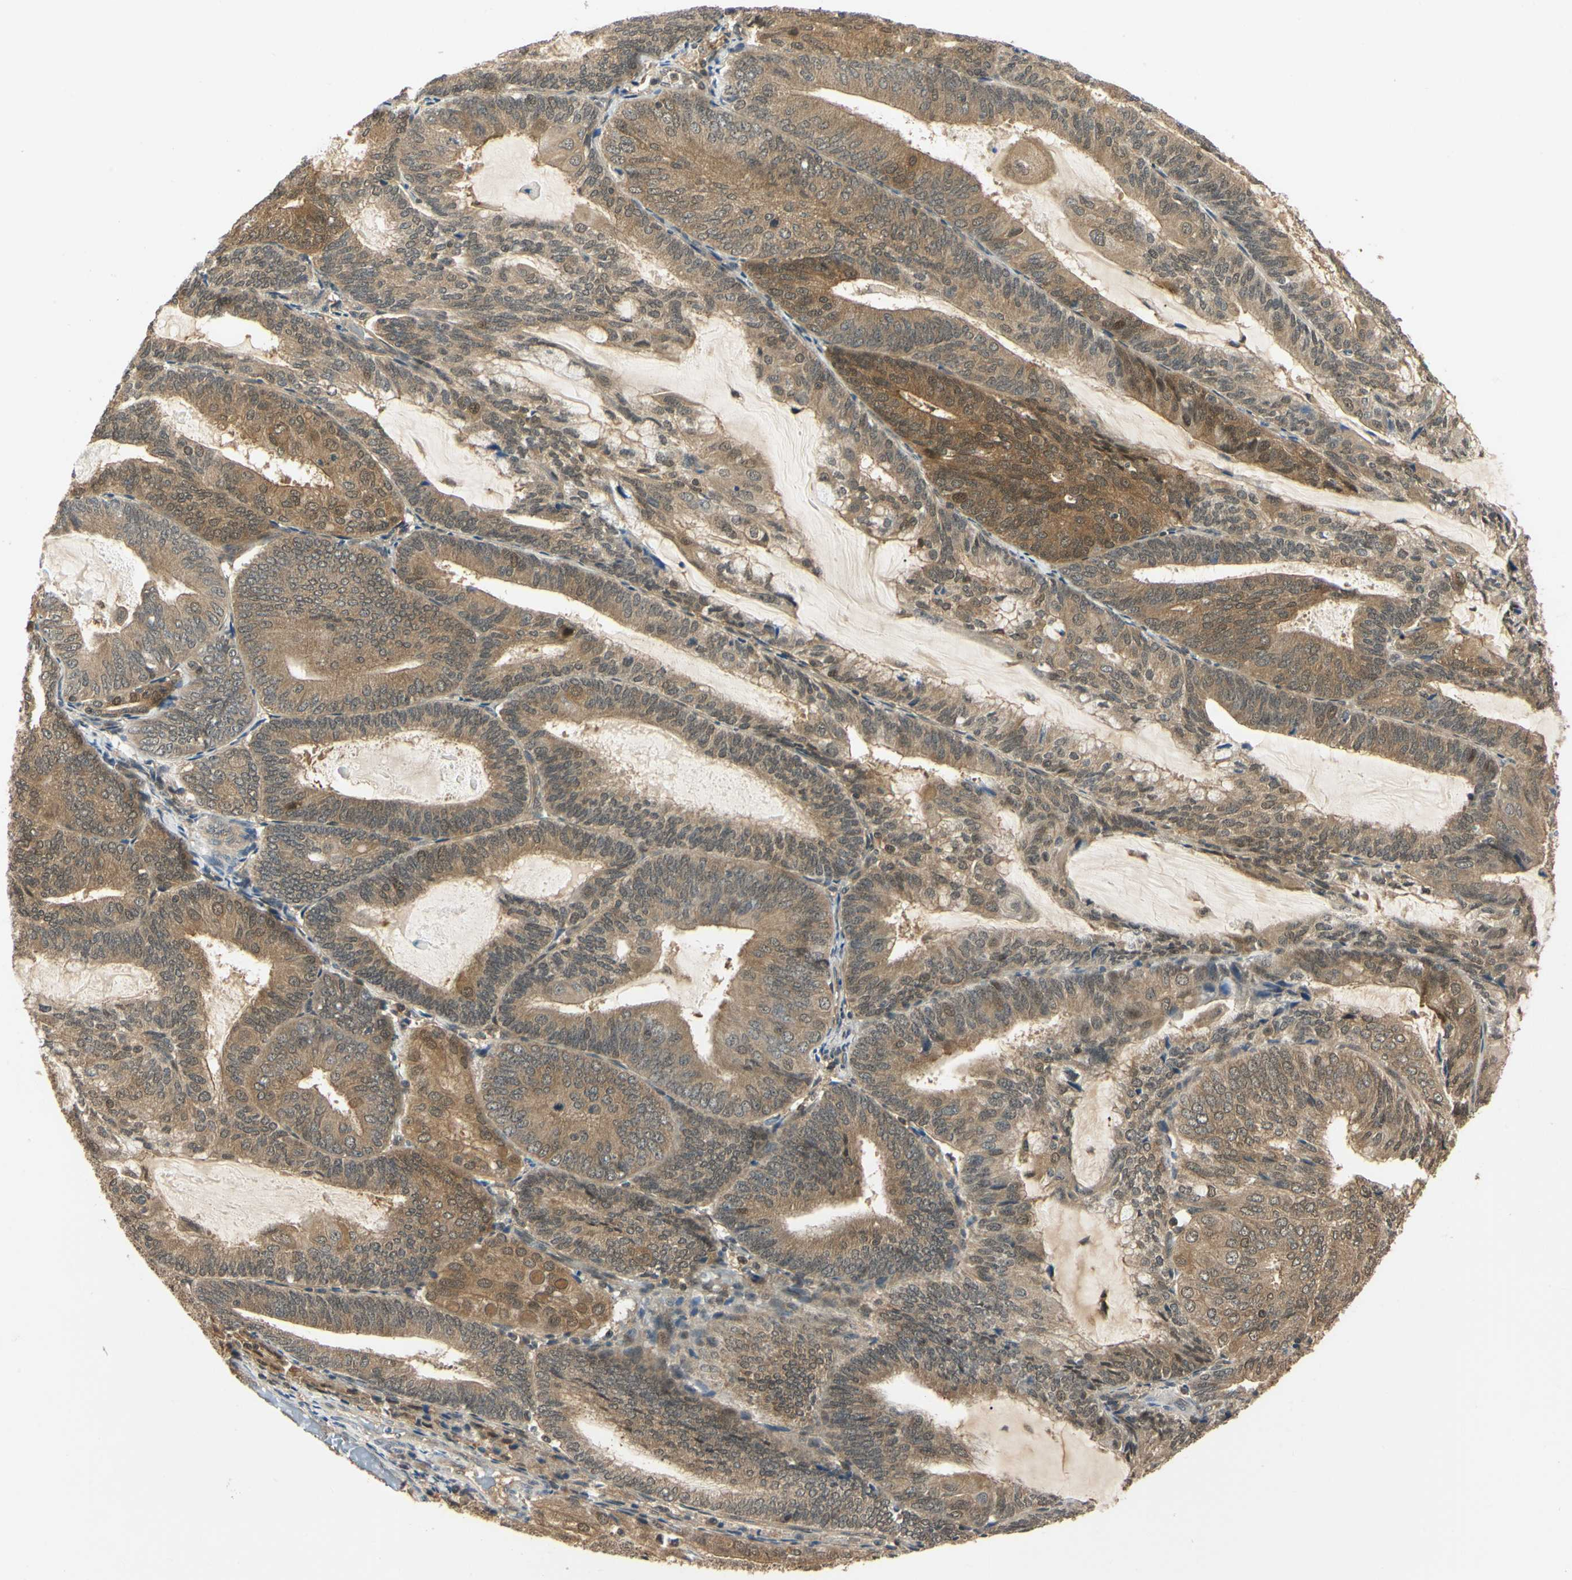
{"staining": {"intensity": "moderate", "quantity": ">75%", "location": "cytoplasmic/membranous,nuclear"}, "tissue": "endometrial cancer", "cell_type": "Tumor cells", "image_type": "cancer", "snomed": [{"axis": "morphology", "description": "Adenocarcinoma, NOS"}, {"axis": "topography", "description": "Endometrium"}], "caption": "Immunohistochemical staining of endometrial cancer (adenocarcinoma) reveals moderate cytoplasmic/membranous and nuclear protein expression in about >75% of tumor cells. (DAB (3,3'-diaminobenzidine) IHC with brightfield microscopy, high magnification).", "gene": "UBE2Z", "patient": {"sex": "female", "age": 81}}